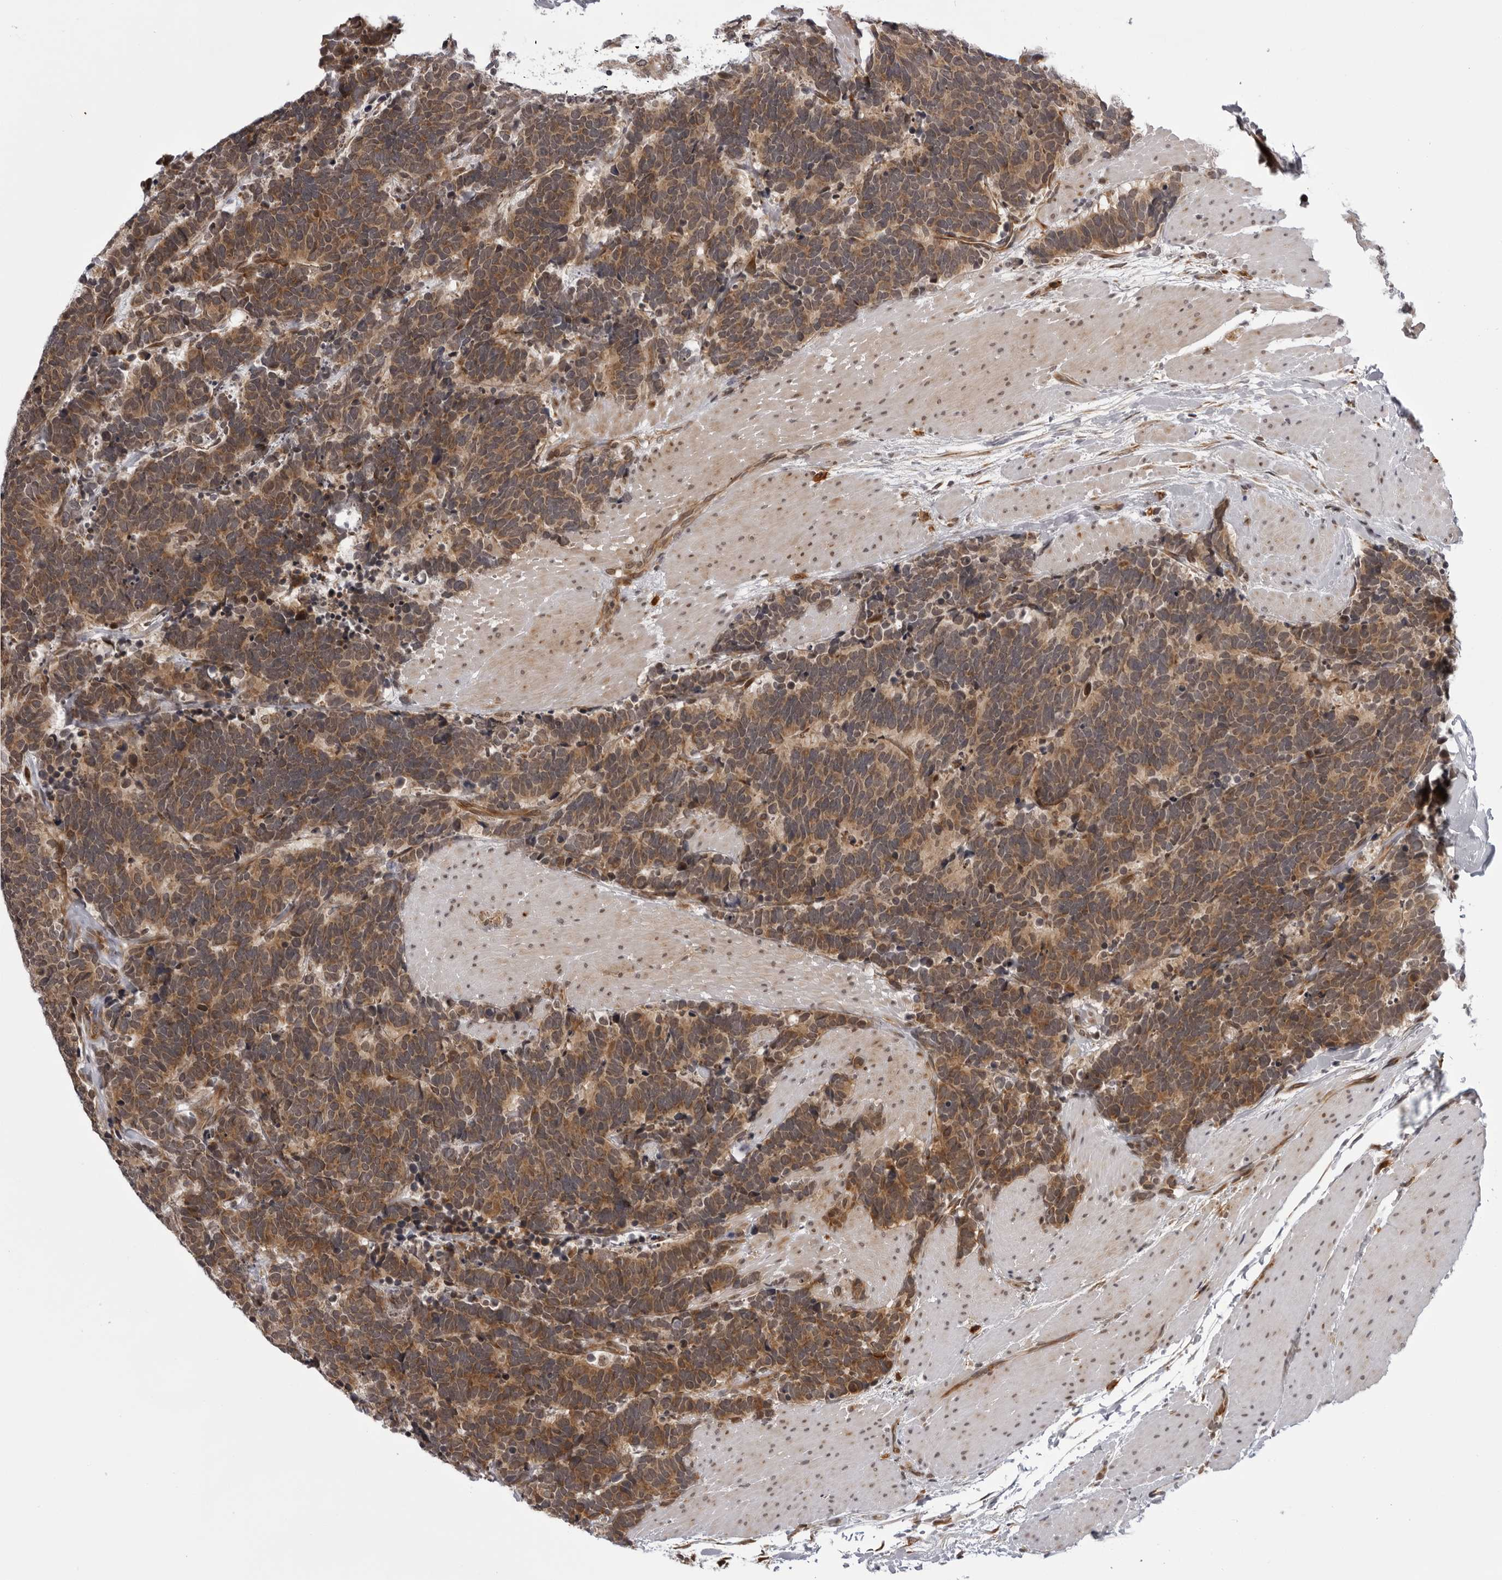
{"staining": {"intensity": "moderate", "quantity": ">75%", "location": "cytoplasmic/membranous"}, "tissue": "carcinoid", "cell_type": "Tumor cells", "image_type": "cancer", "snomed": [{"axis": "morphology", "description": "Carcinoma, NOS"}, {"axis": "morphology", "description": "Carcinoid, malignant, NOS"}, {"axis": "topography", "description": "Urinary bladder"}], "caption": "This is a micrograph of immunohistochemistry (IHC) staining of carcinoid, which shows moderate positivity in the cytoplasmic/membranous of tumor cells.", "gene": "GCSAML", "patient": {"sex": "male", "age": 57}}